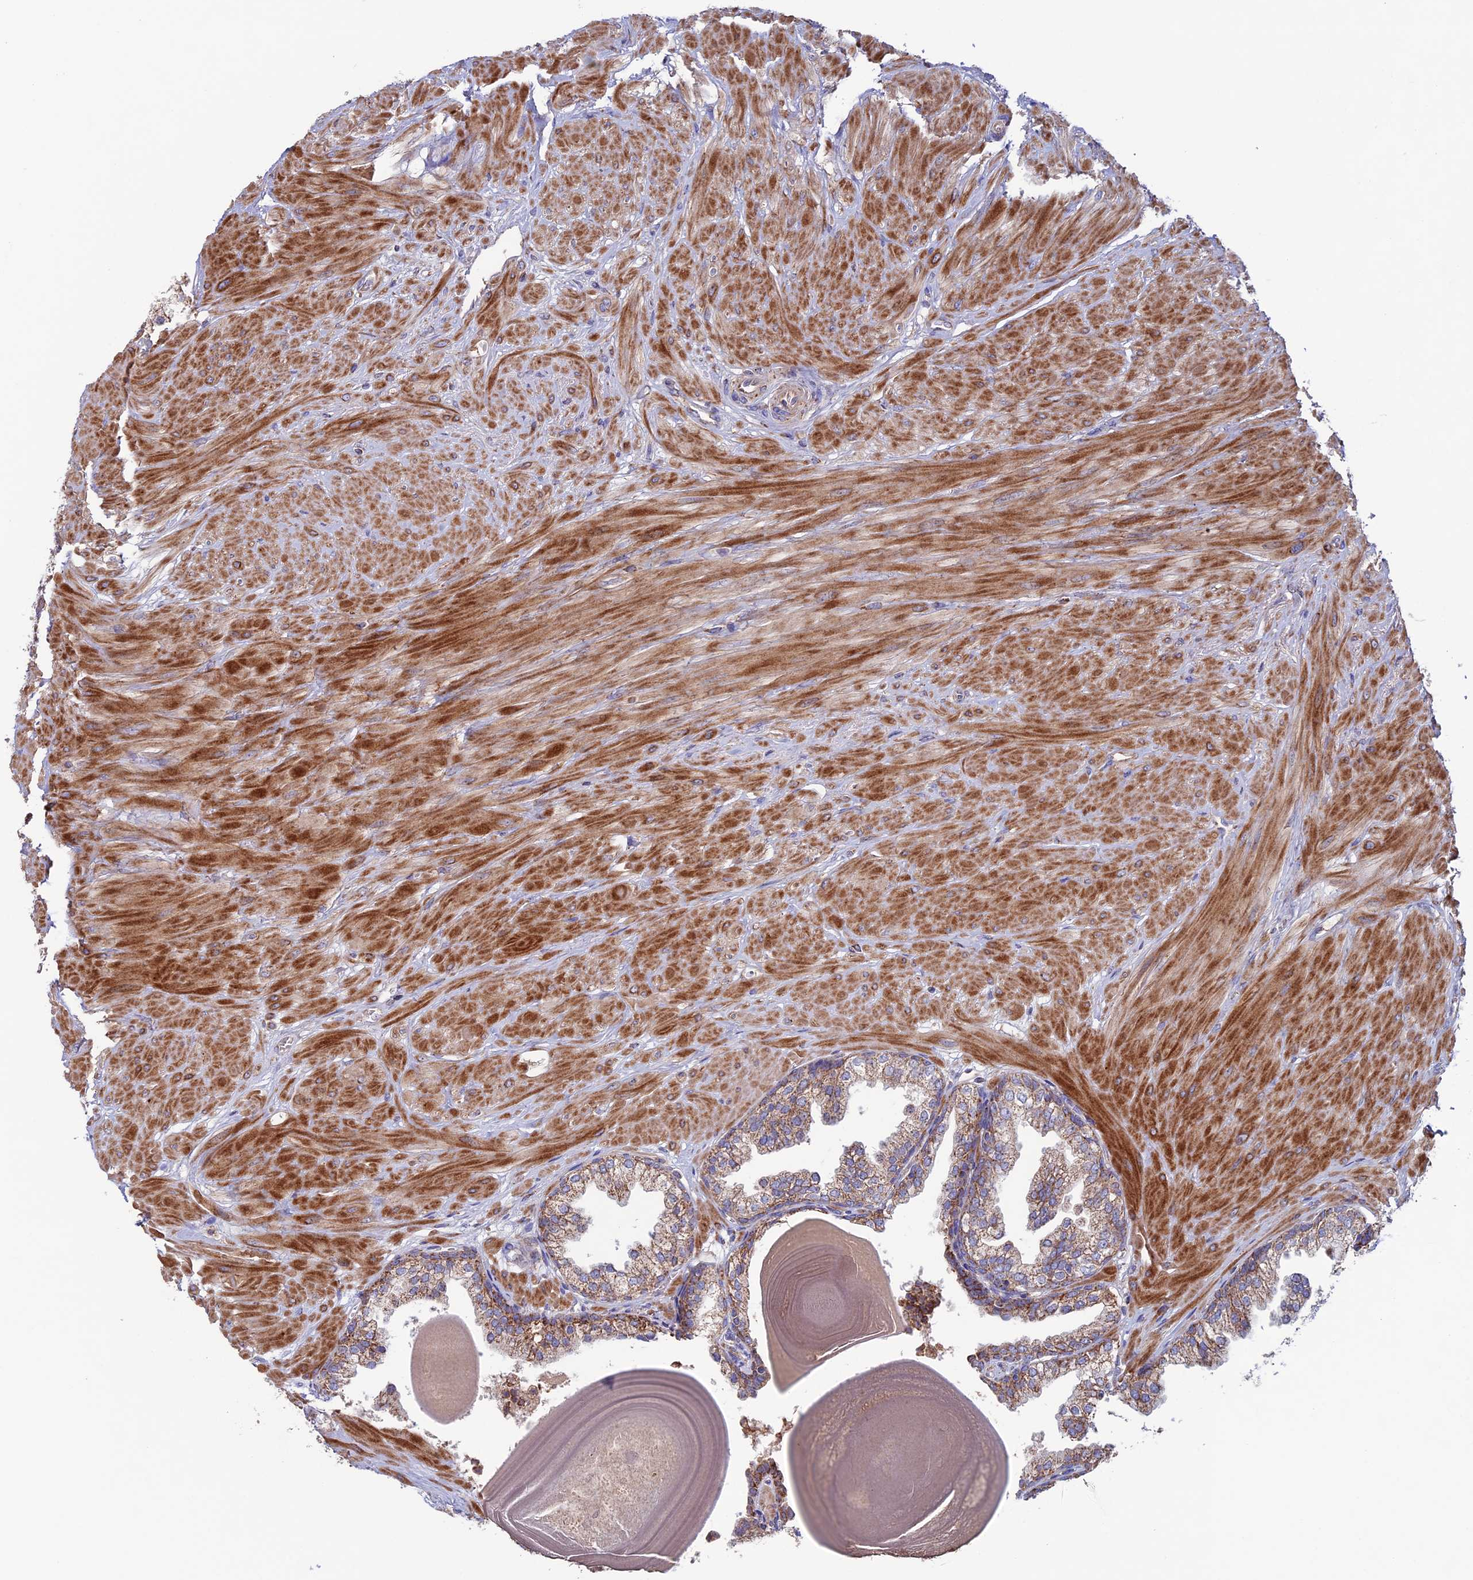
{"staining": {"intensity": "moderate", "quantity": "25%-75%", "location": "cytoplasmic/membranous"}, "tissue": "prostate", "cell_type": "Glandular cells", "image_type": "normal", "snomed": [{"axis": "morphology", "description": "Normal tissue, NOS"}, {"axis": "topography", "description": "Prostate"}], "caption": "This micrograph exhibits immunohistochemistry staining of unremarkable prostate, with medium moderate cytoplasmic/membranous staining in about 25%-75% of glandular cells.", "gene": "SLC15A5", "patient": {"sex": "male", "age": 48}}